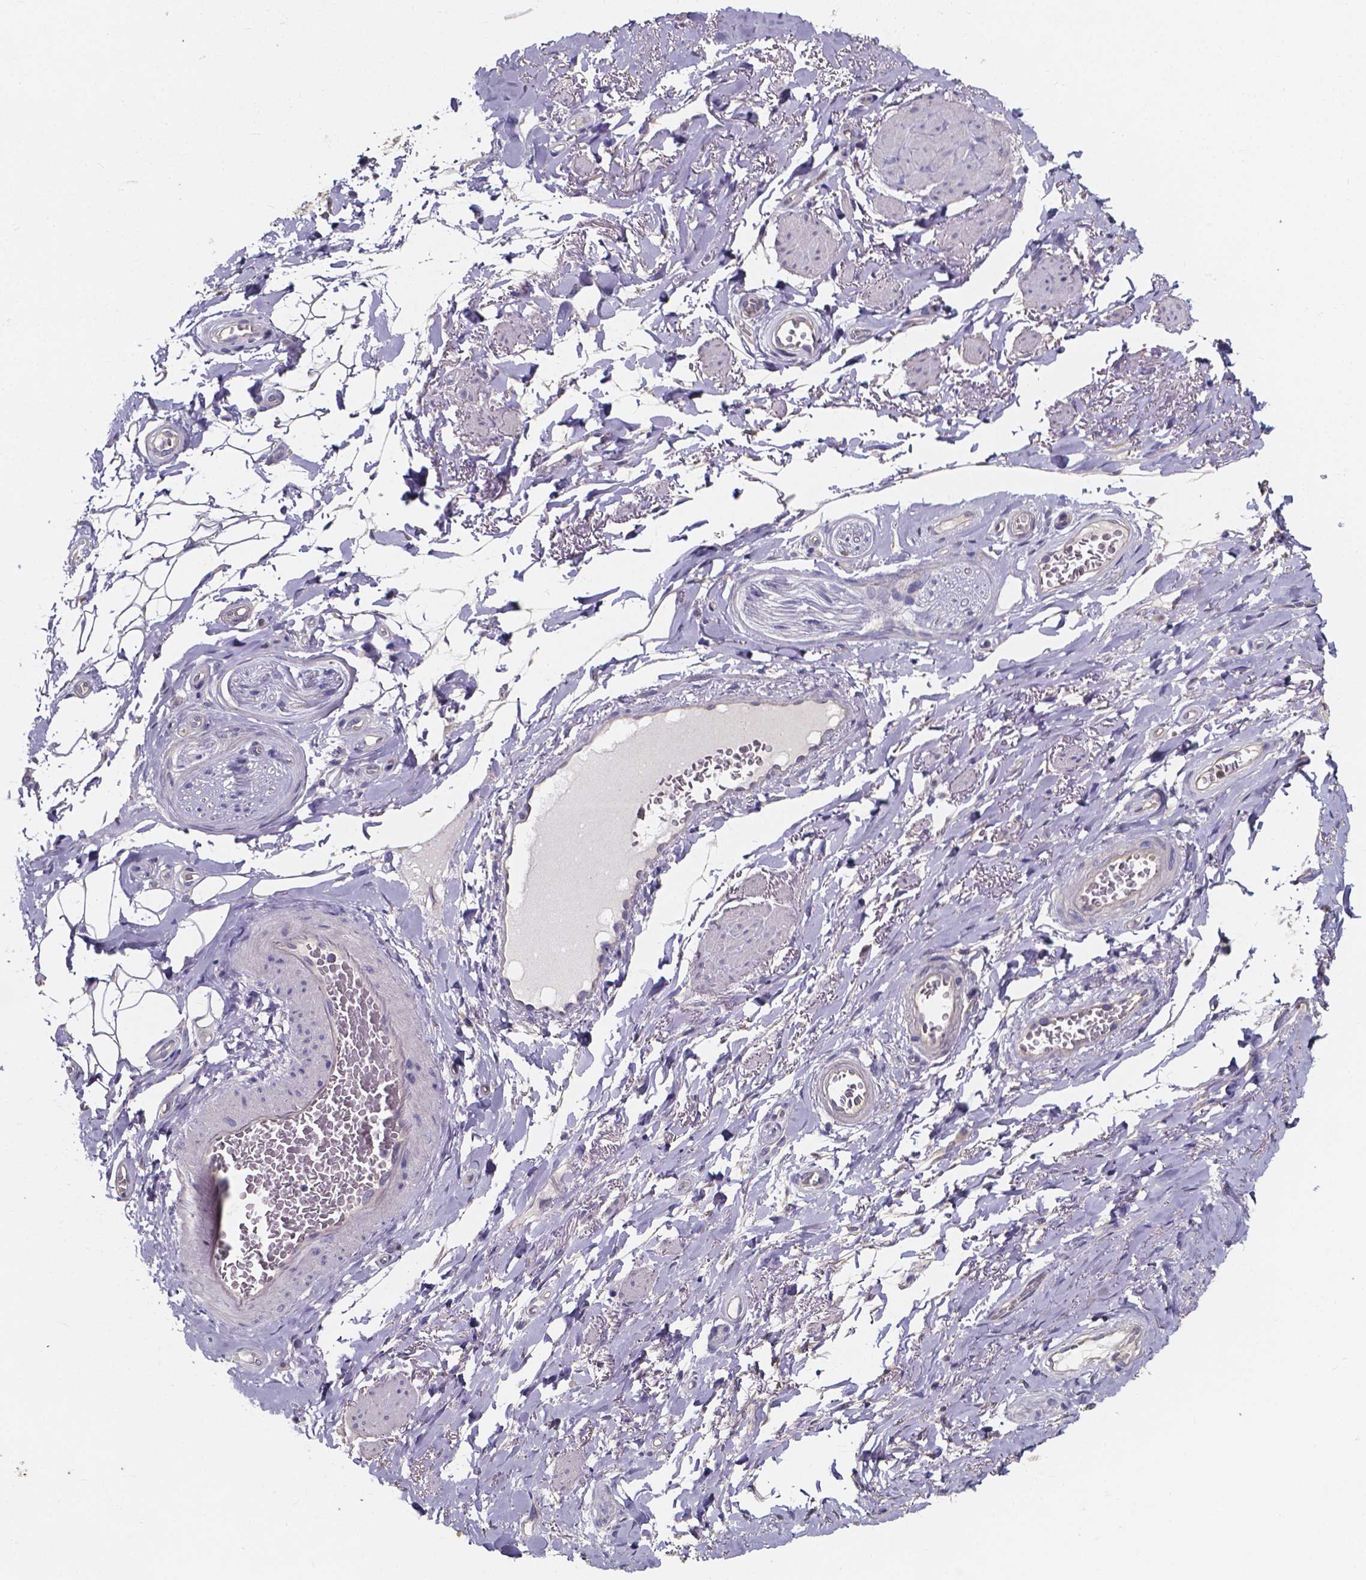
{"staining": {"intensity": "weak", "quantity": "<25%", "location": "cytoplasmic/membranous"}, "tissue": "adipose tissue", "cell_type": "Adipocytes", "image_type": "normal", "snomed": [{"axis": "morphology", "description": "Normal tissue, NOS"}, {"axis": "topography", "description": "Anal"}, {"axis": "topography", "description": "Peripheral nerve tissue"}], "caption": "Immunohistochemistry (IHC) photomicrograph of unremarkable adipose tissue: human adipose tissue stained with DAB shows no significant protein expression in adipocytes.", "gene": "THEMIS", "patient": {"sex": "male", "age": 53}}